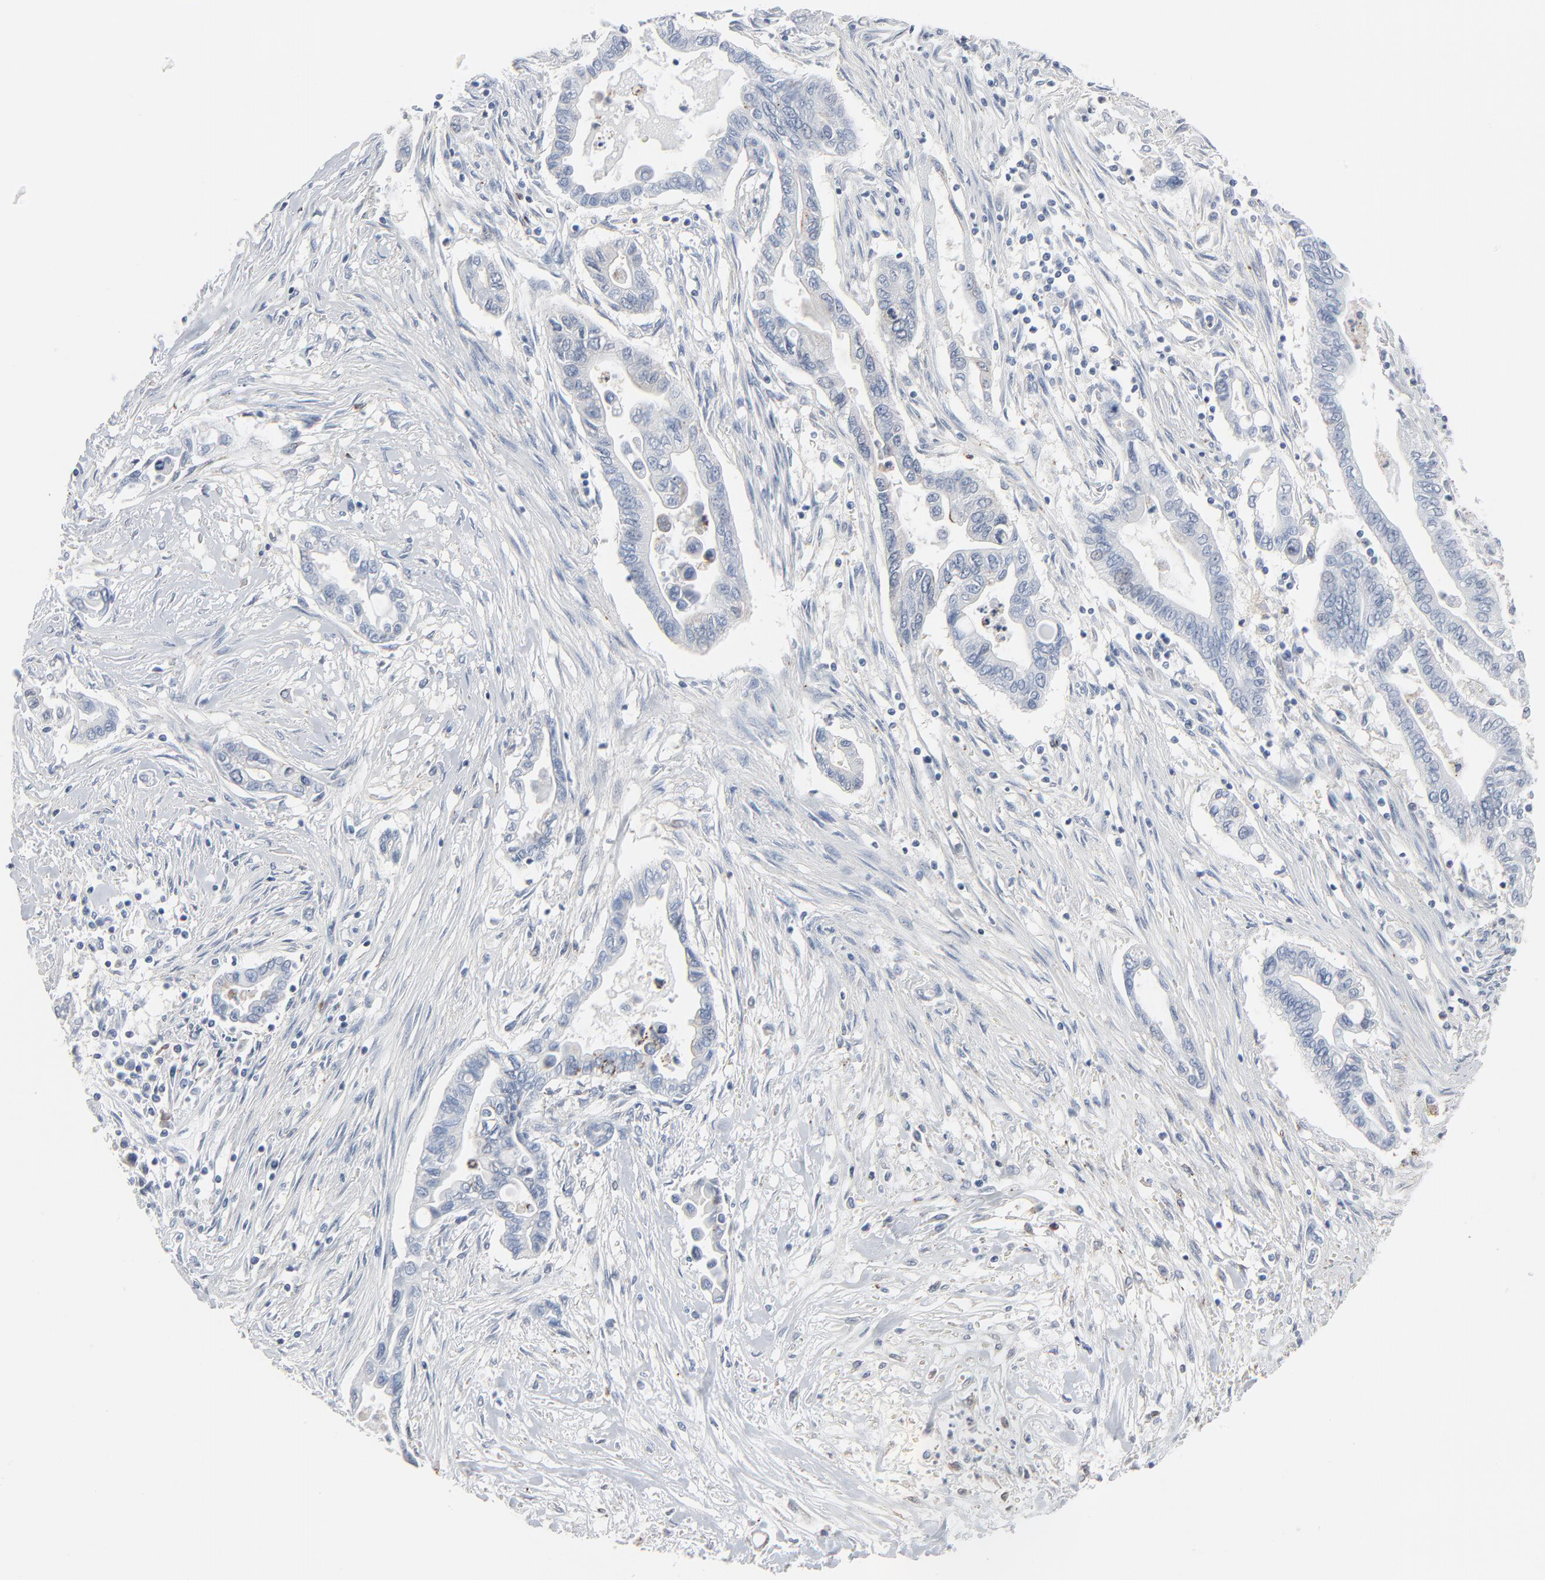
{"staining": {"intensity": "negative", "quantity": "none", "location": "none"}, "tissue": "pancreatic cancer", "cell_type": "Tumor cells", "image_type": "cancer", "snomed": [{"axis": "morphology", "description": "Adenocarcinoma, NOS"}, {"axis": "topography", "description": "Pancreas"}], "caption": "Image shows no significant protein positivity in tumor cells of pancreatic cancer (adenocarcinoma). Nuclei are stained in blue.", "gene": "PHGDH", "patient": {"sex": "female", "age": 57}}